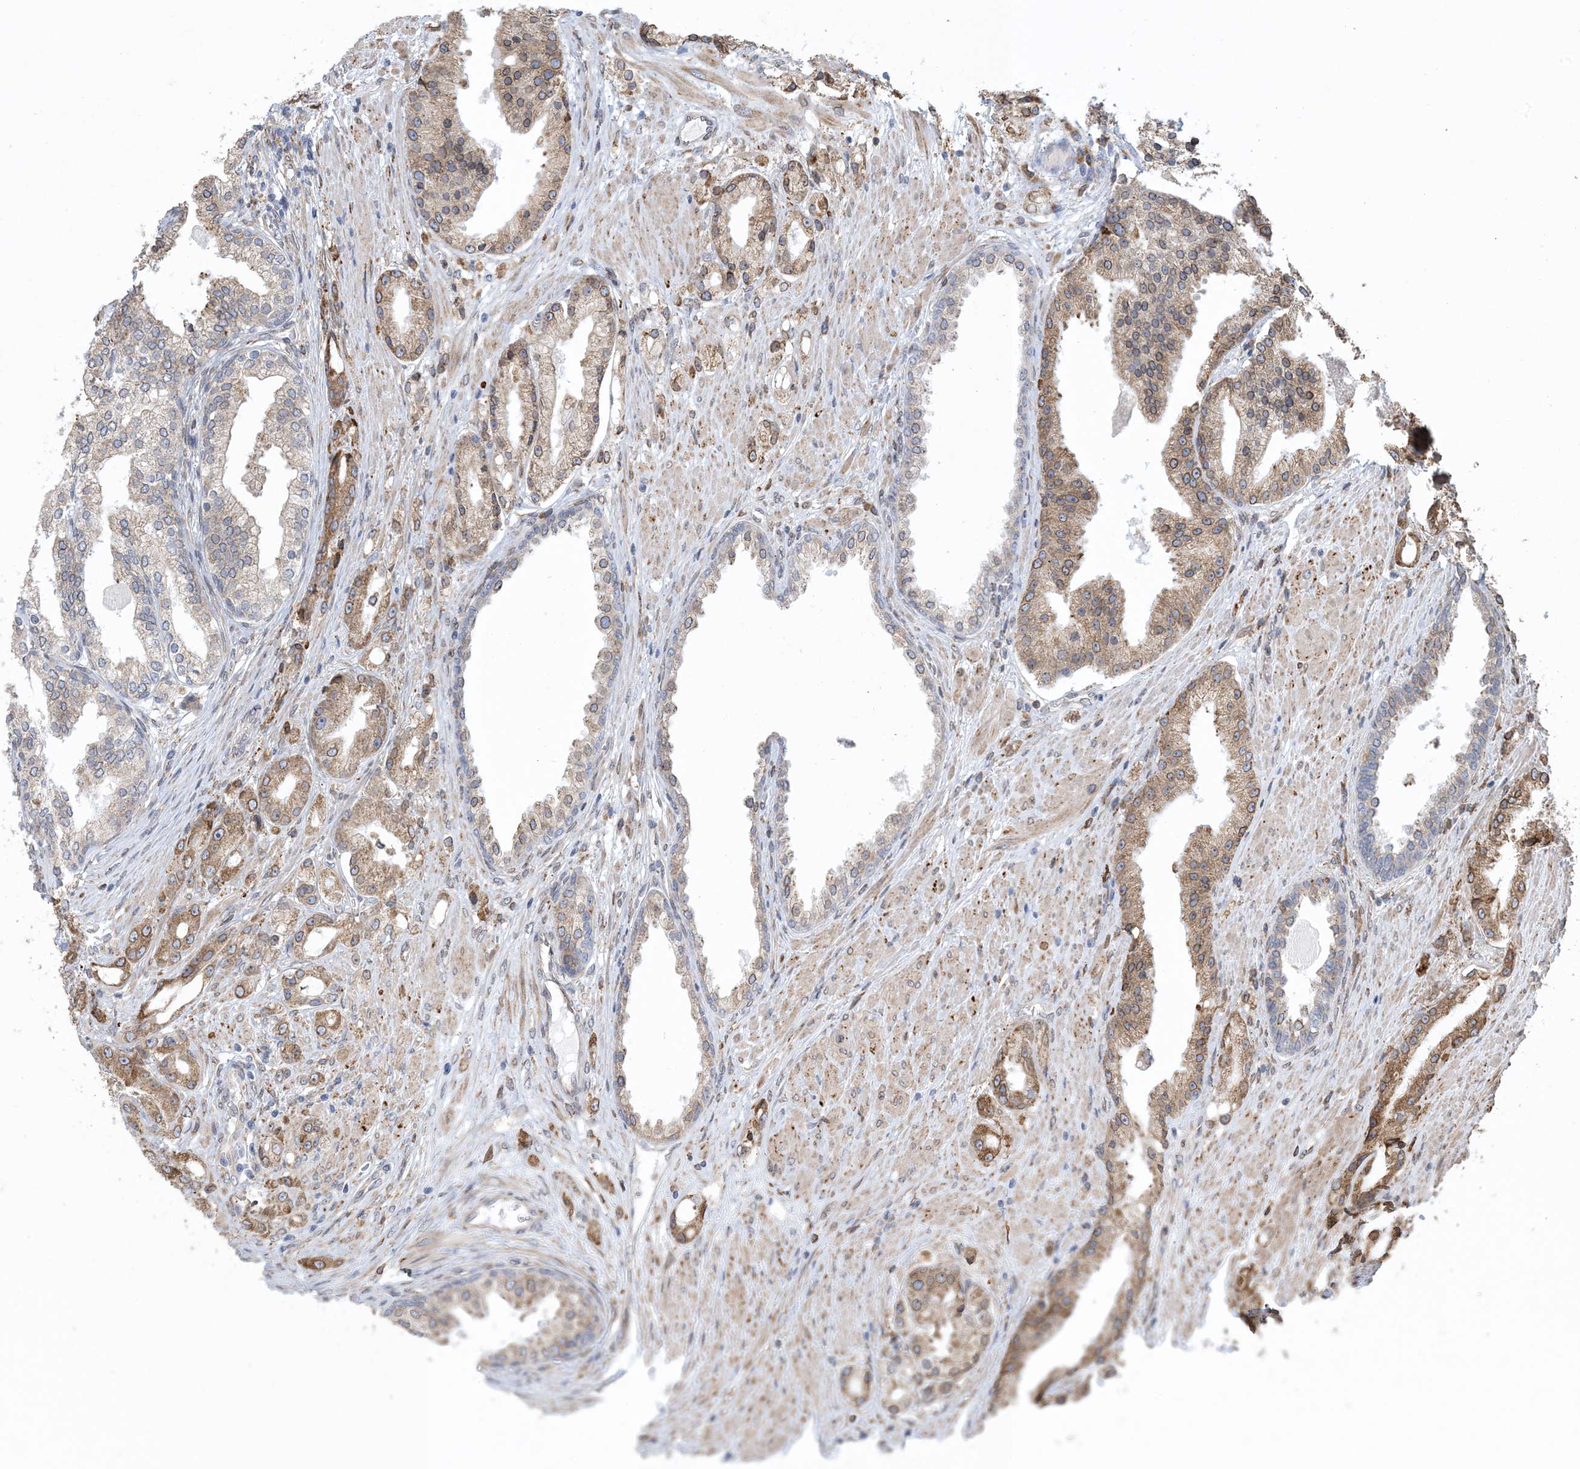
{"staining": {"intensity": "moderate", "quantity": "25%-75%", "location": "cytoplasmic/membranous"}, "tissue": "prostate cancer", "cell_type": "Tumor cells", "image_type": "cancer", "snomed": [{"axis": "morphology", "description": "Adenocarcinoma, Low grade"}, {"axis": "topography", "description": "Prostate"}], "caption": "About 25%-75% of tumor cells in adenocarcinoma (low-grade) (prostate) show moderate cytoplasmic/membranous protein staining as visualized by brown immunohistochemical staining.", "gene": "SHANK1", "patient": {"sex": "male", "age": 67}}